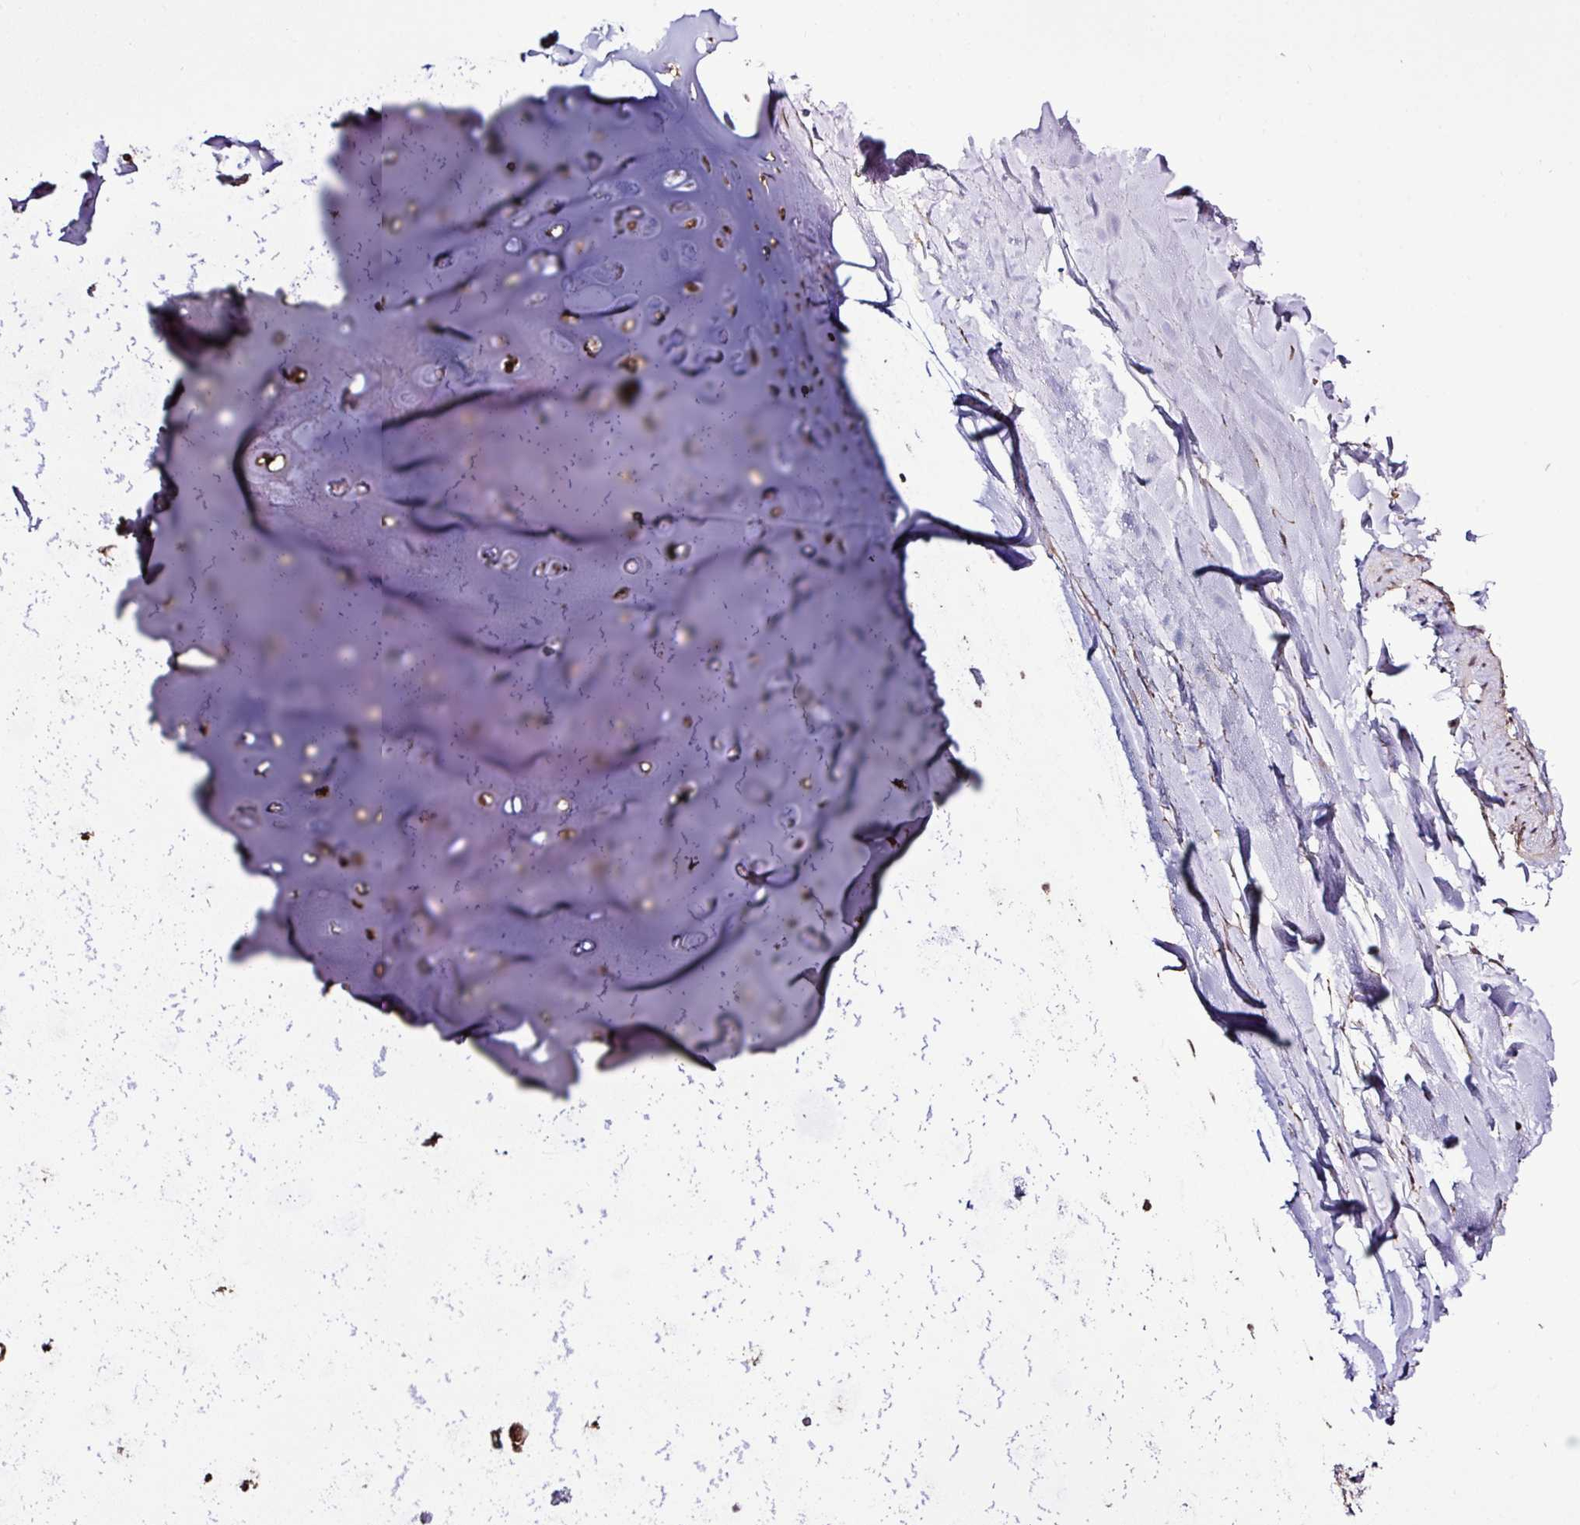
{"staining": {"intensity": "moderate", "quantity": ">75%", "location": "nuclear"}, "tissue": "soft tissue", "cell_type": "Chondrocytes", "image_type": "normal", "snomed": [{"axis": "morphology", "description": "Normal tissue, NOS"}, {"axis": "morphology", "description": "Squamous cell carcinoma, NOS"}, {"axis": "topography", "description": "Bronchus"}, {"axis": "topography", "description": "Lung"}], "caption": "IHC photomicrograph of unremarkable soft tissue: soft tissue stained using immunohistochemistry shows medium levels of moderate protein expression localized specifically in the nuclear of chondrocytes, appearing as a nuclear brown color.", "gene": "ITPKC", "patient": {"sex": "female", "age": 70}}